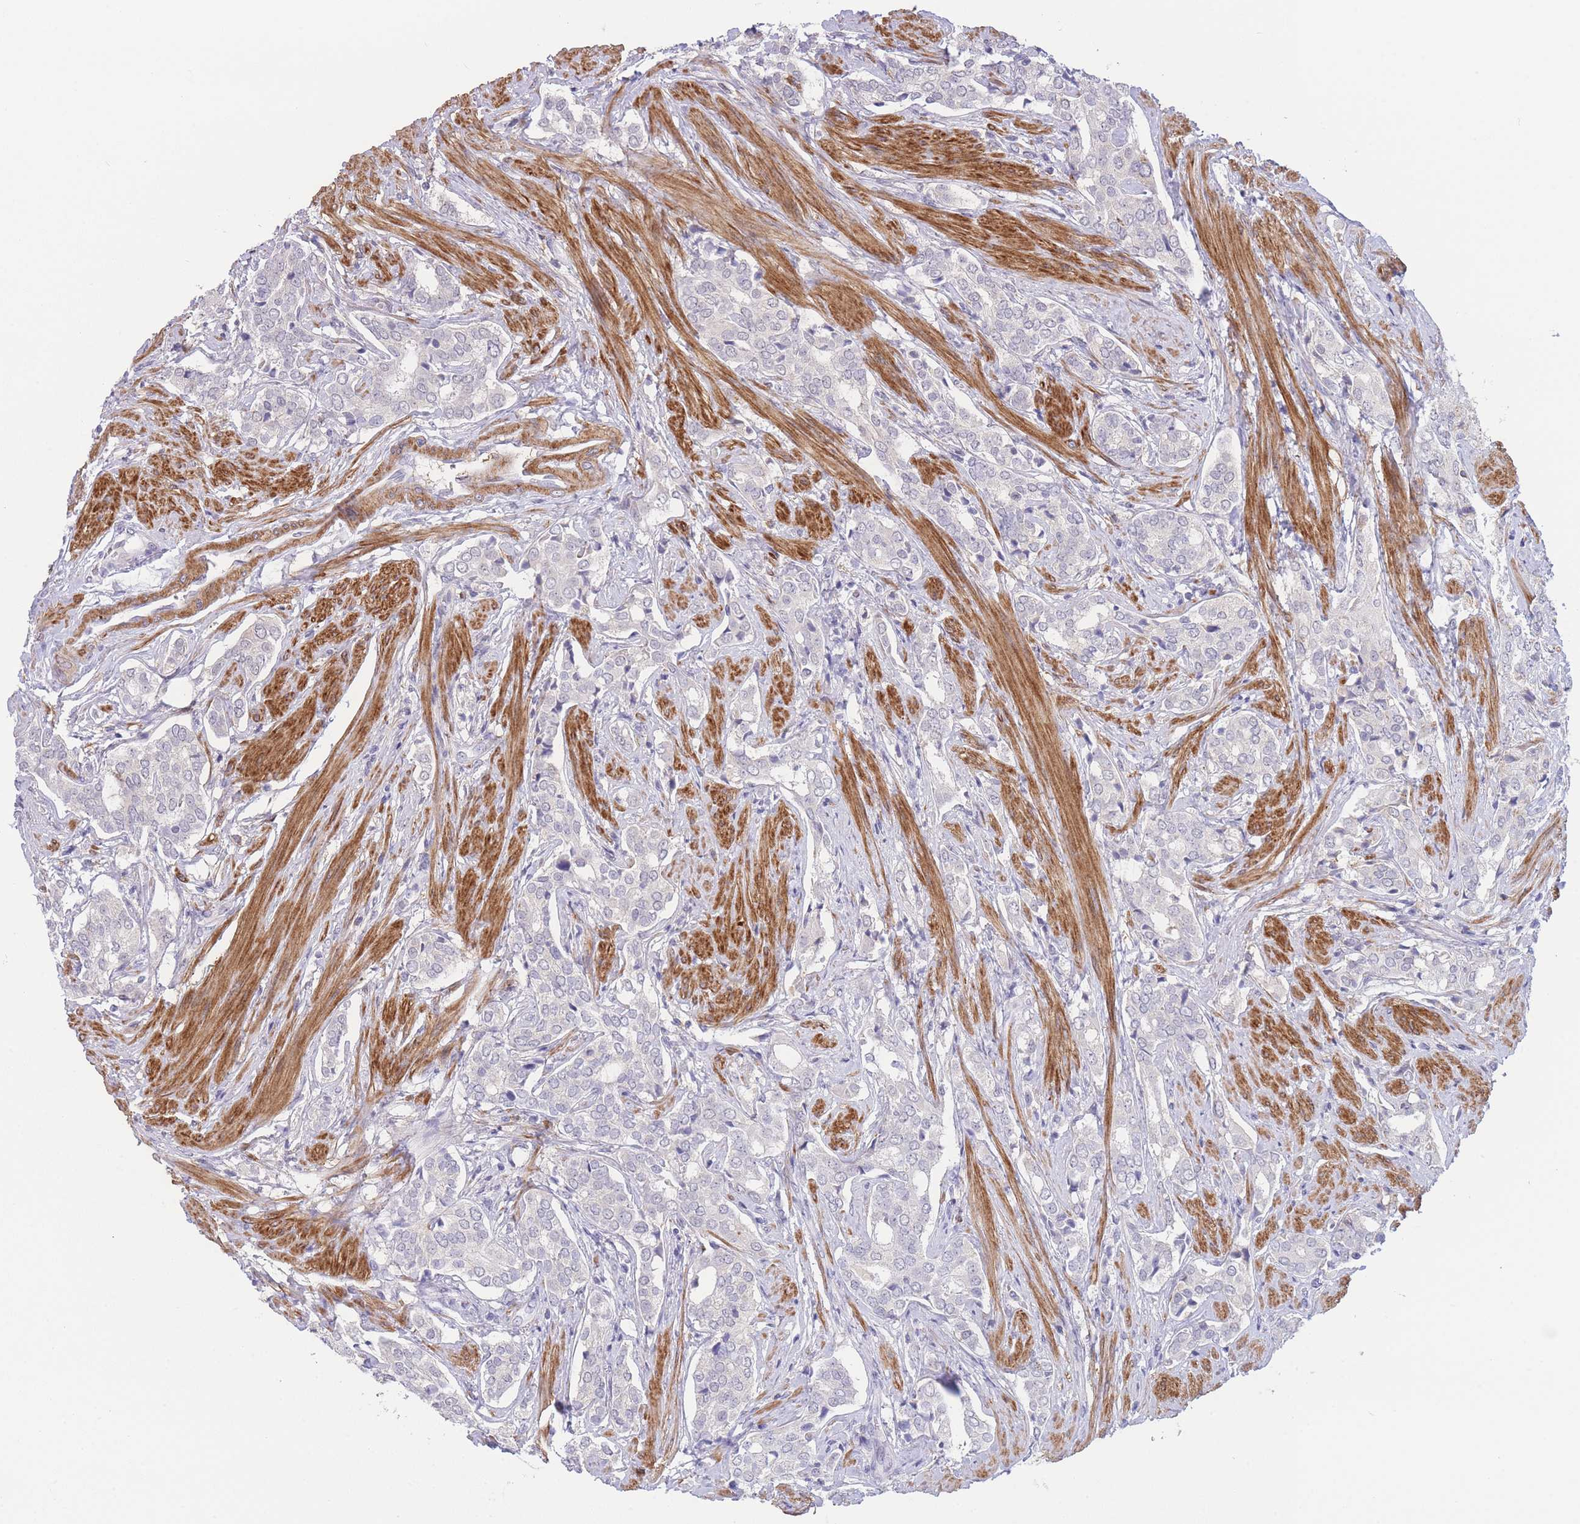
{"staining": {"intensity": "negative", "quantity": "none", "location": "none"}, "tissue": "prostate cancer", "cell_type": "Tumor cells", "image_type": "cancer", "snomed": [{"axis": "morphology", "description": "Adenocarcinoma, High grade"}, {"axis": "topography", "description": "Prostate"}], "caption": "High magnification brightfield microscopy of prostate cancer (adenocarcinoma (high-grade)) stained with DAB (3,3'-diaminobenzidine) (brown) and counterstained with hematoxylin (blue): tumor cells show no significant expression.", "gene": "ASAP3", "patient": {"sex": "male", "age": 71}}